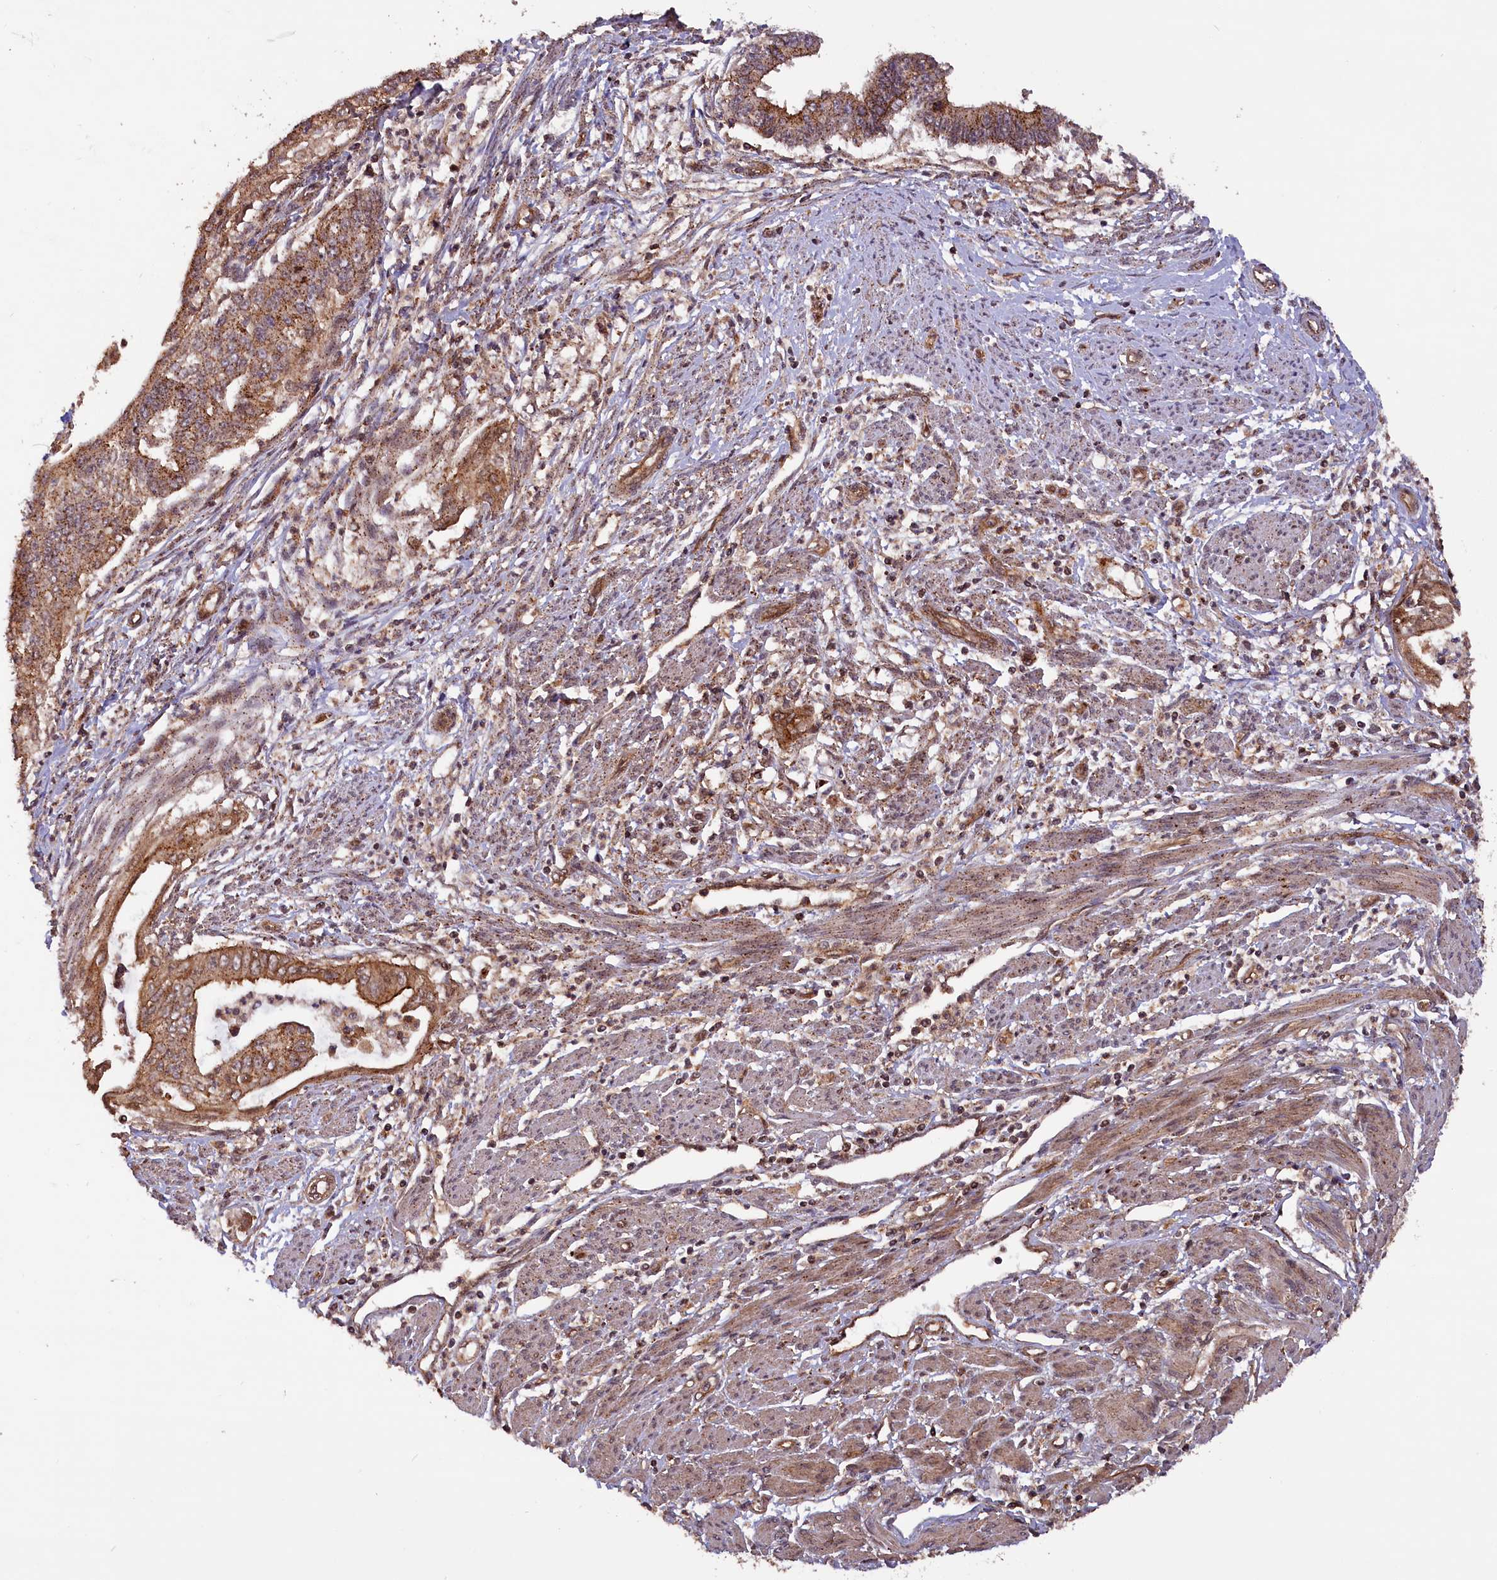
{"staining": {"intensity": "moderate", "quantity": ">75%", "location": "cytoplasmic/membranous"}, "tissue": "endometrial cancer", "cell_type": "Tumor cells", "image_type": "cancer", "snomed": [{"axis": "morphology", "description": "Adenocarcinoma, NOS"}, {"axis": "topography", "description": "Endometrium"}], "caption": "Protein expression analysis of adenocarcinoma (endometrial) demonstrates moderate cytoplasmic/membranous expression in approximately >75% of tumor cells.", "gene": "IST1", "patient": {"sex": "female", "age": 73}}